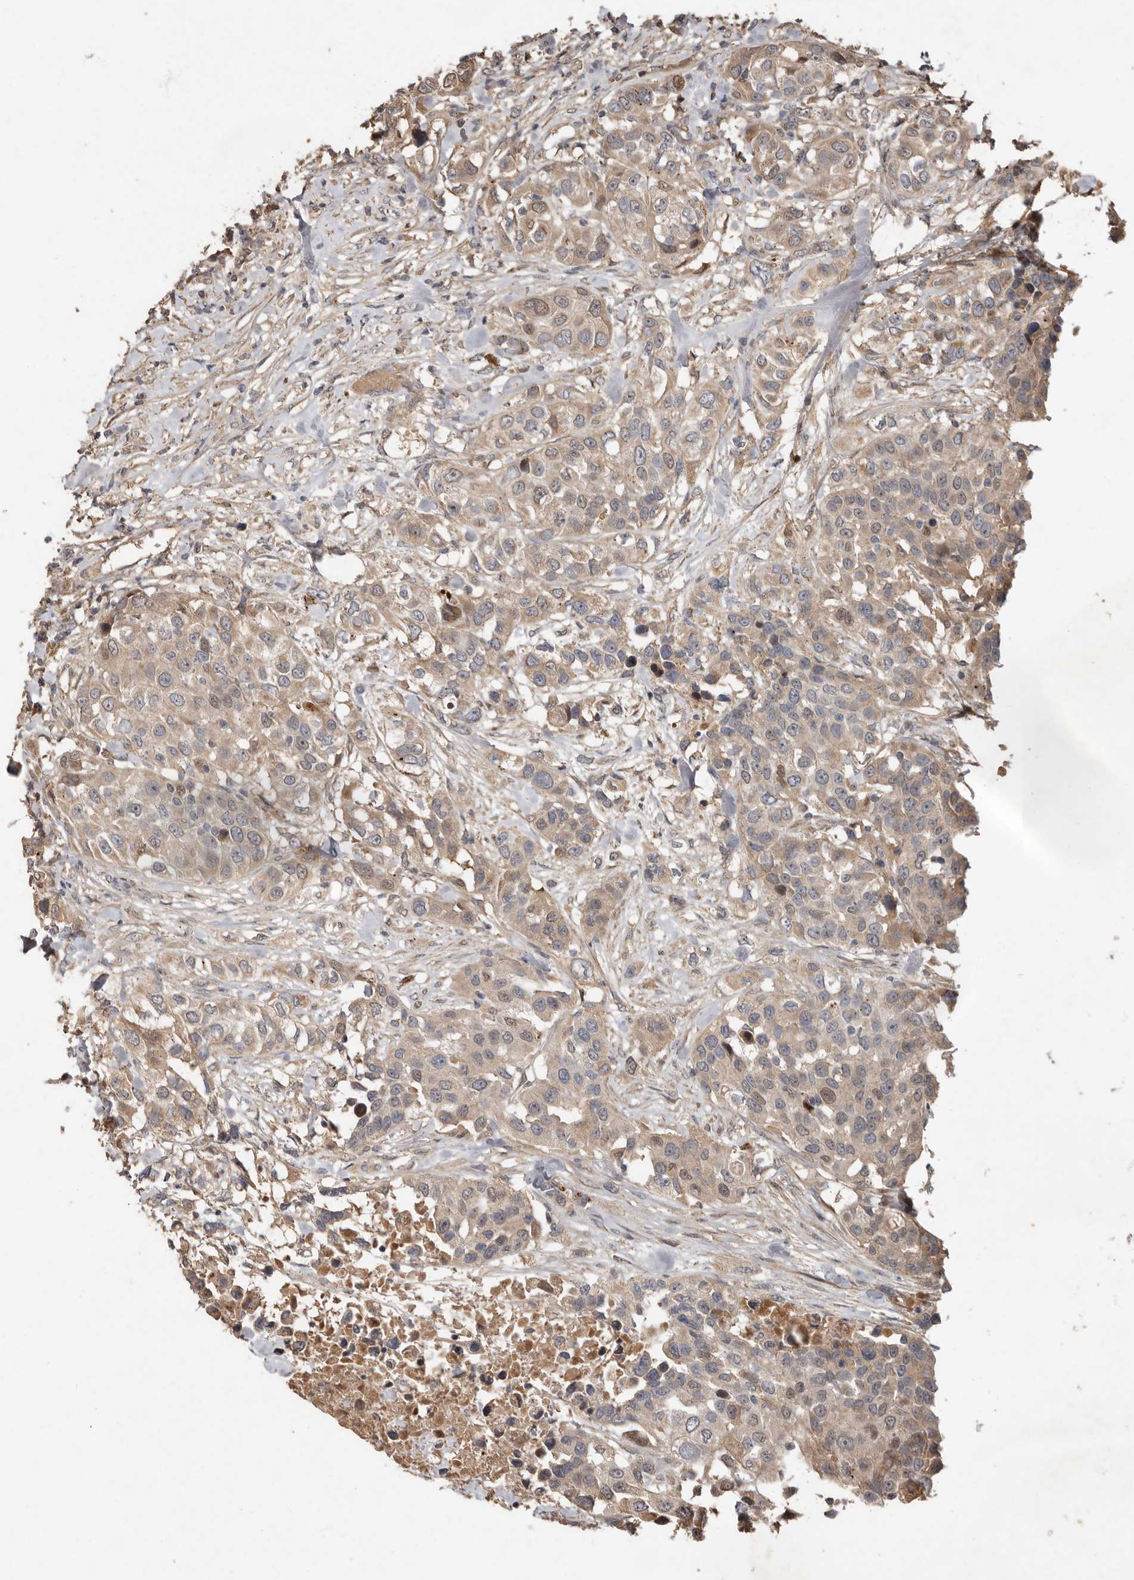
{"staining": {"intensity": "weak", "quantity": ">75%", "location": "cytoplasmic/membranous,nuclear"}, "tissue": "urothelial cancer", "cell_type": "Tumor cells", "image_type": "cancer", "snomed": [{"axis": "morphology", "description": "Urothelial carcinoma, High grade"}, {"axis": "topography", "description": "Urinary bladder"}], "caption": "Urothelial carcinoma (high-grade) tissue displays weak cytoplasmic/membranous and nuclear positivity in about >75% of tumor cells, visualized by immunohistochemistry.", "gene": "KIF26B", "patient": {"sex": "female", "age": 80}}